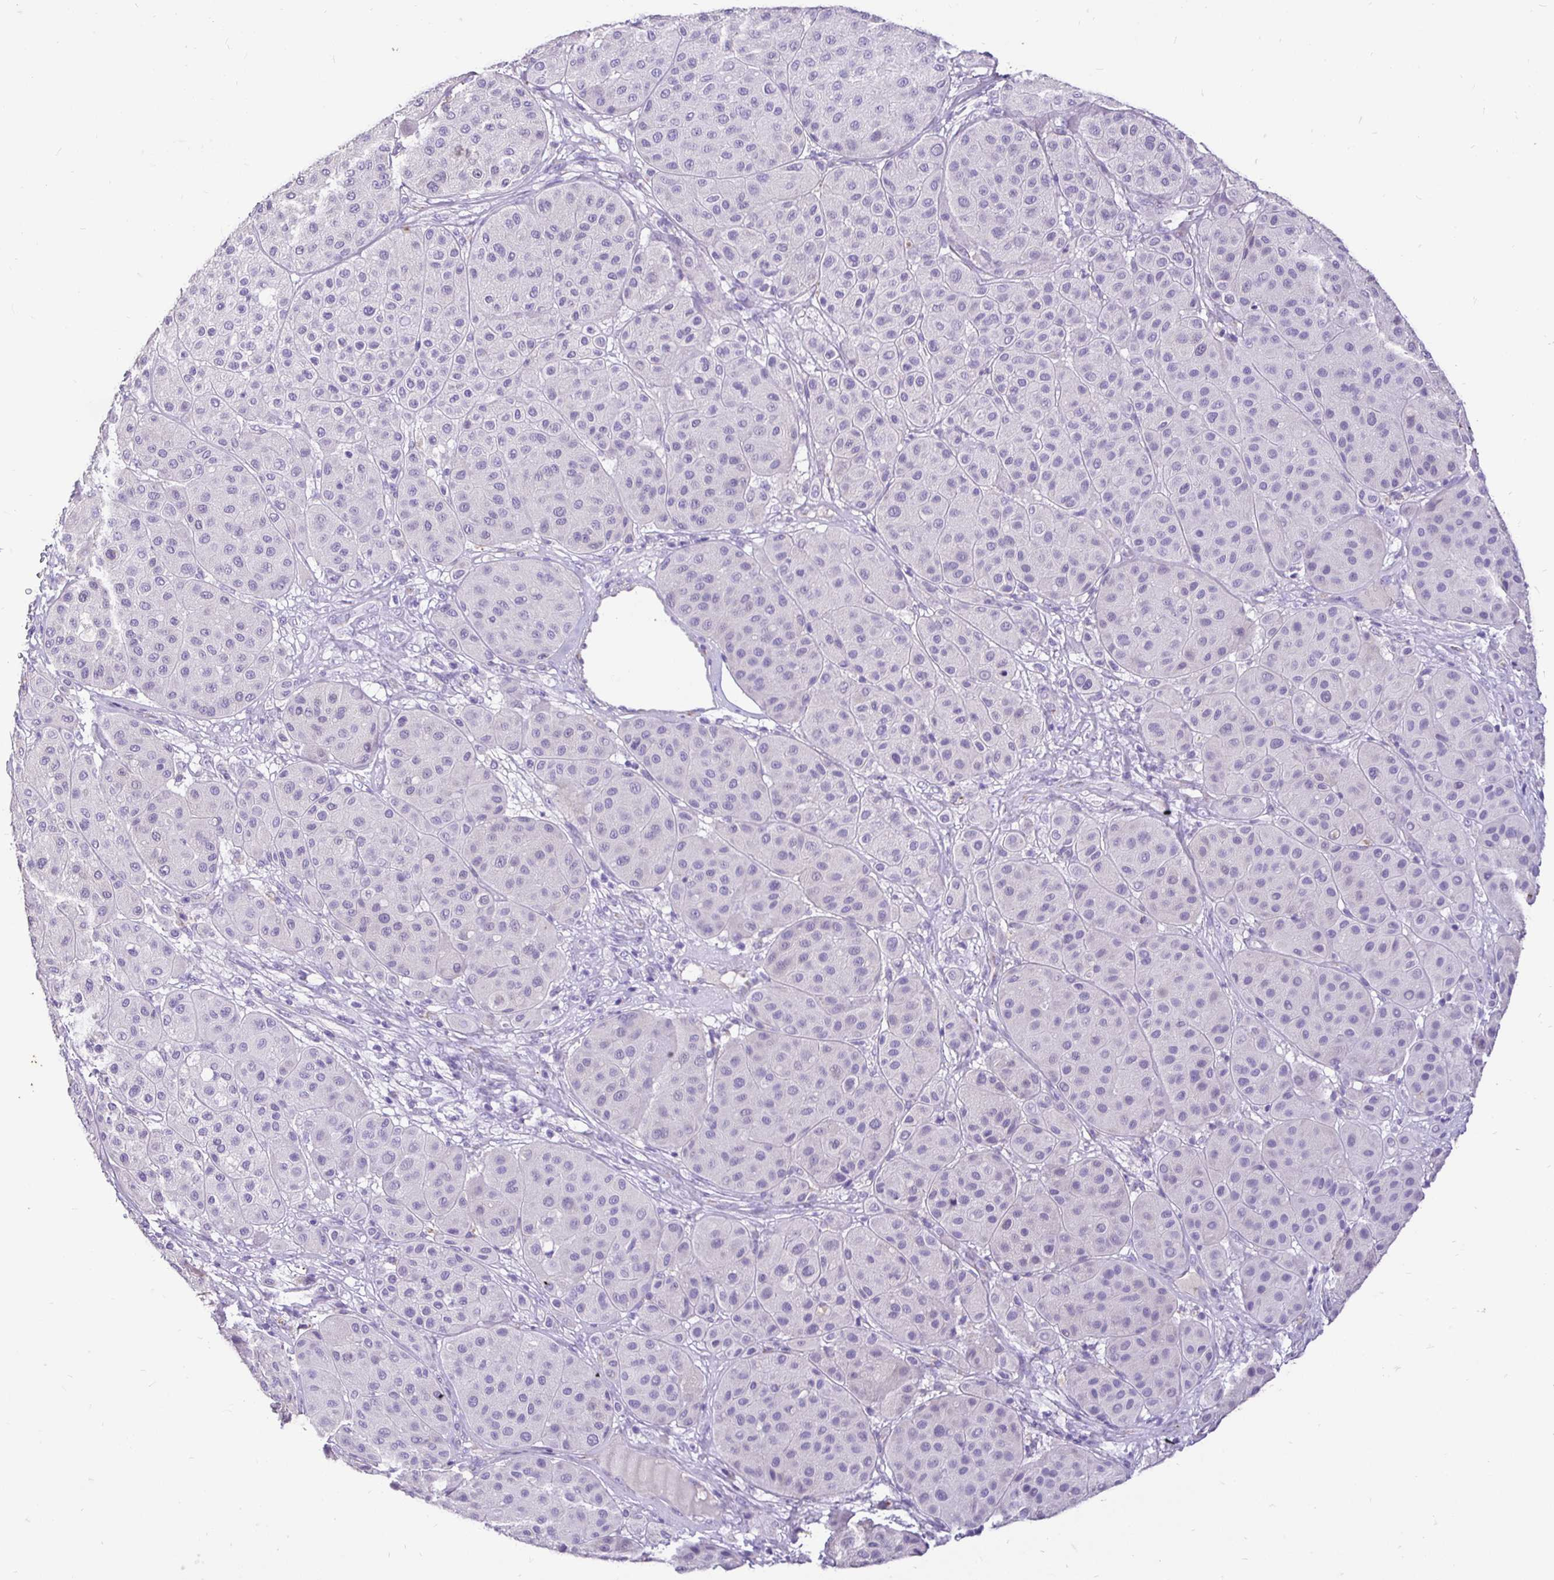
{"staining": {"intensity": "negative", "quantity": "none", "location": "none"}, "tissue": "melanoma", "cell_type": "Tumor cells", "image_type": "cancer", "snomed": [{"axis": "morphology", "description": "Malignant melanoma, Metastatic site"}, {"axis": "topography", "description": "Smooth muscle"}], "caption": "Human malignant melanoma (metastatic site) stained for a protein using immunohistochemistry (IHC) demonstrates no positivity in tumor cells.", "gene": "TAF1D", "patient": {"sex": "male", "age": 41}}